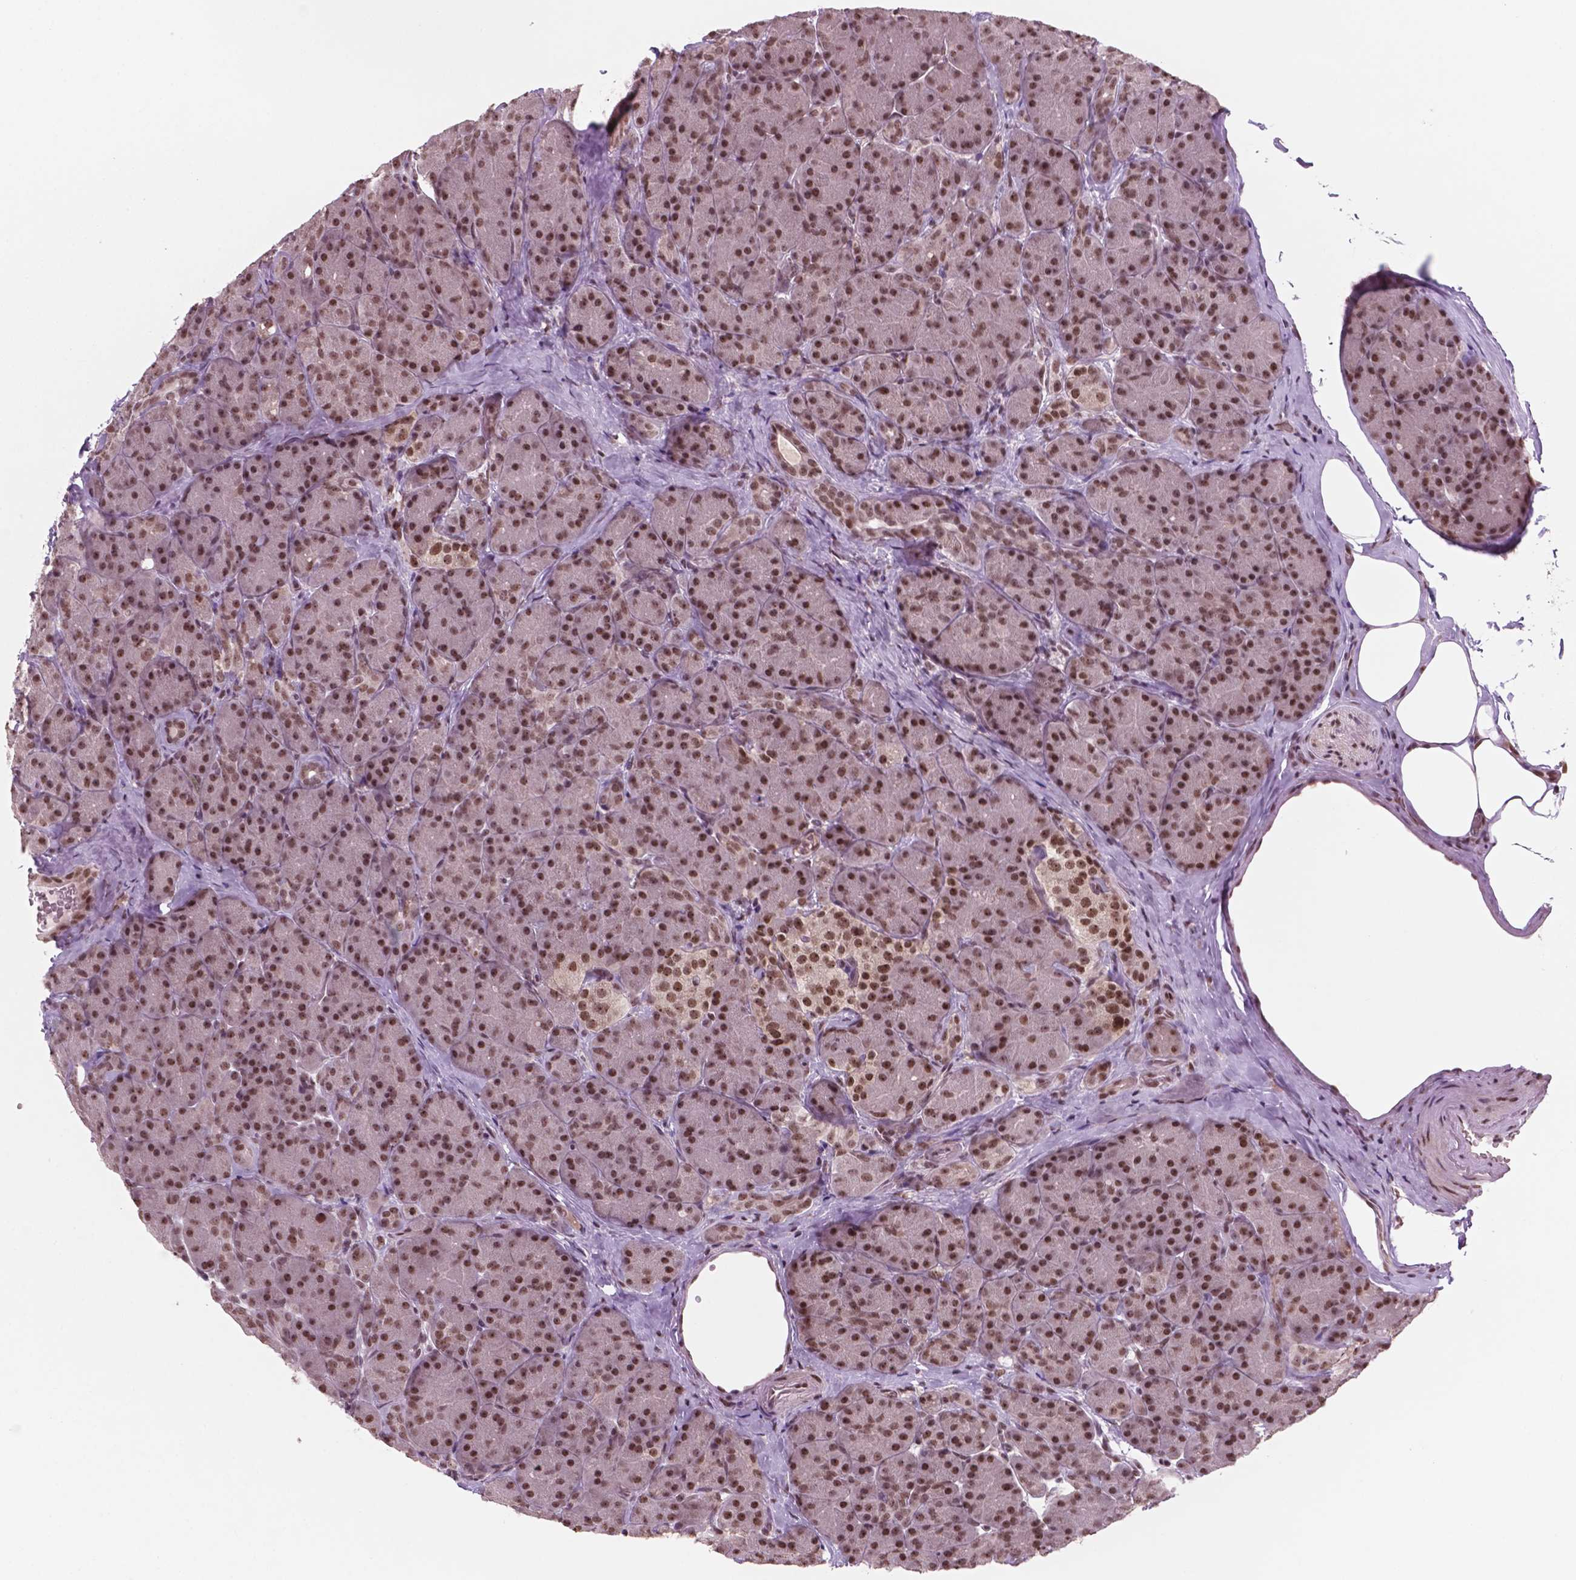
{"staining": {"intensity": "moderate", "quantity": ">75%", "location": "nuclear"}, "tissue": "pancreas", "cell_type": "Exocrine glandular cells", "image_type": "normal", "snomed": [{"axis": "morphology", "description": "Normal tissue, NOS"}, {"axis": "topography", "description": "Pancreas"}], "caption": "Immunohistochemical staining of normal human pancreas exhibits moderate nuclear protein staining in approximately >75% of exocrine glandular cells. The staining is performed using DAB brown chromogen to label protein expression. The nuclei are counter-stained blue using hematoxylin.", "gene": "POLR2E", "patient": {"sex": "male", "age": 57}}